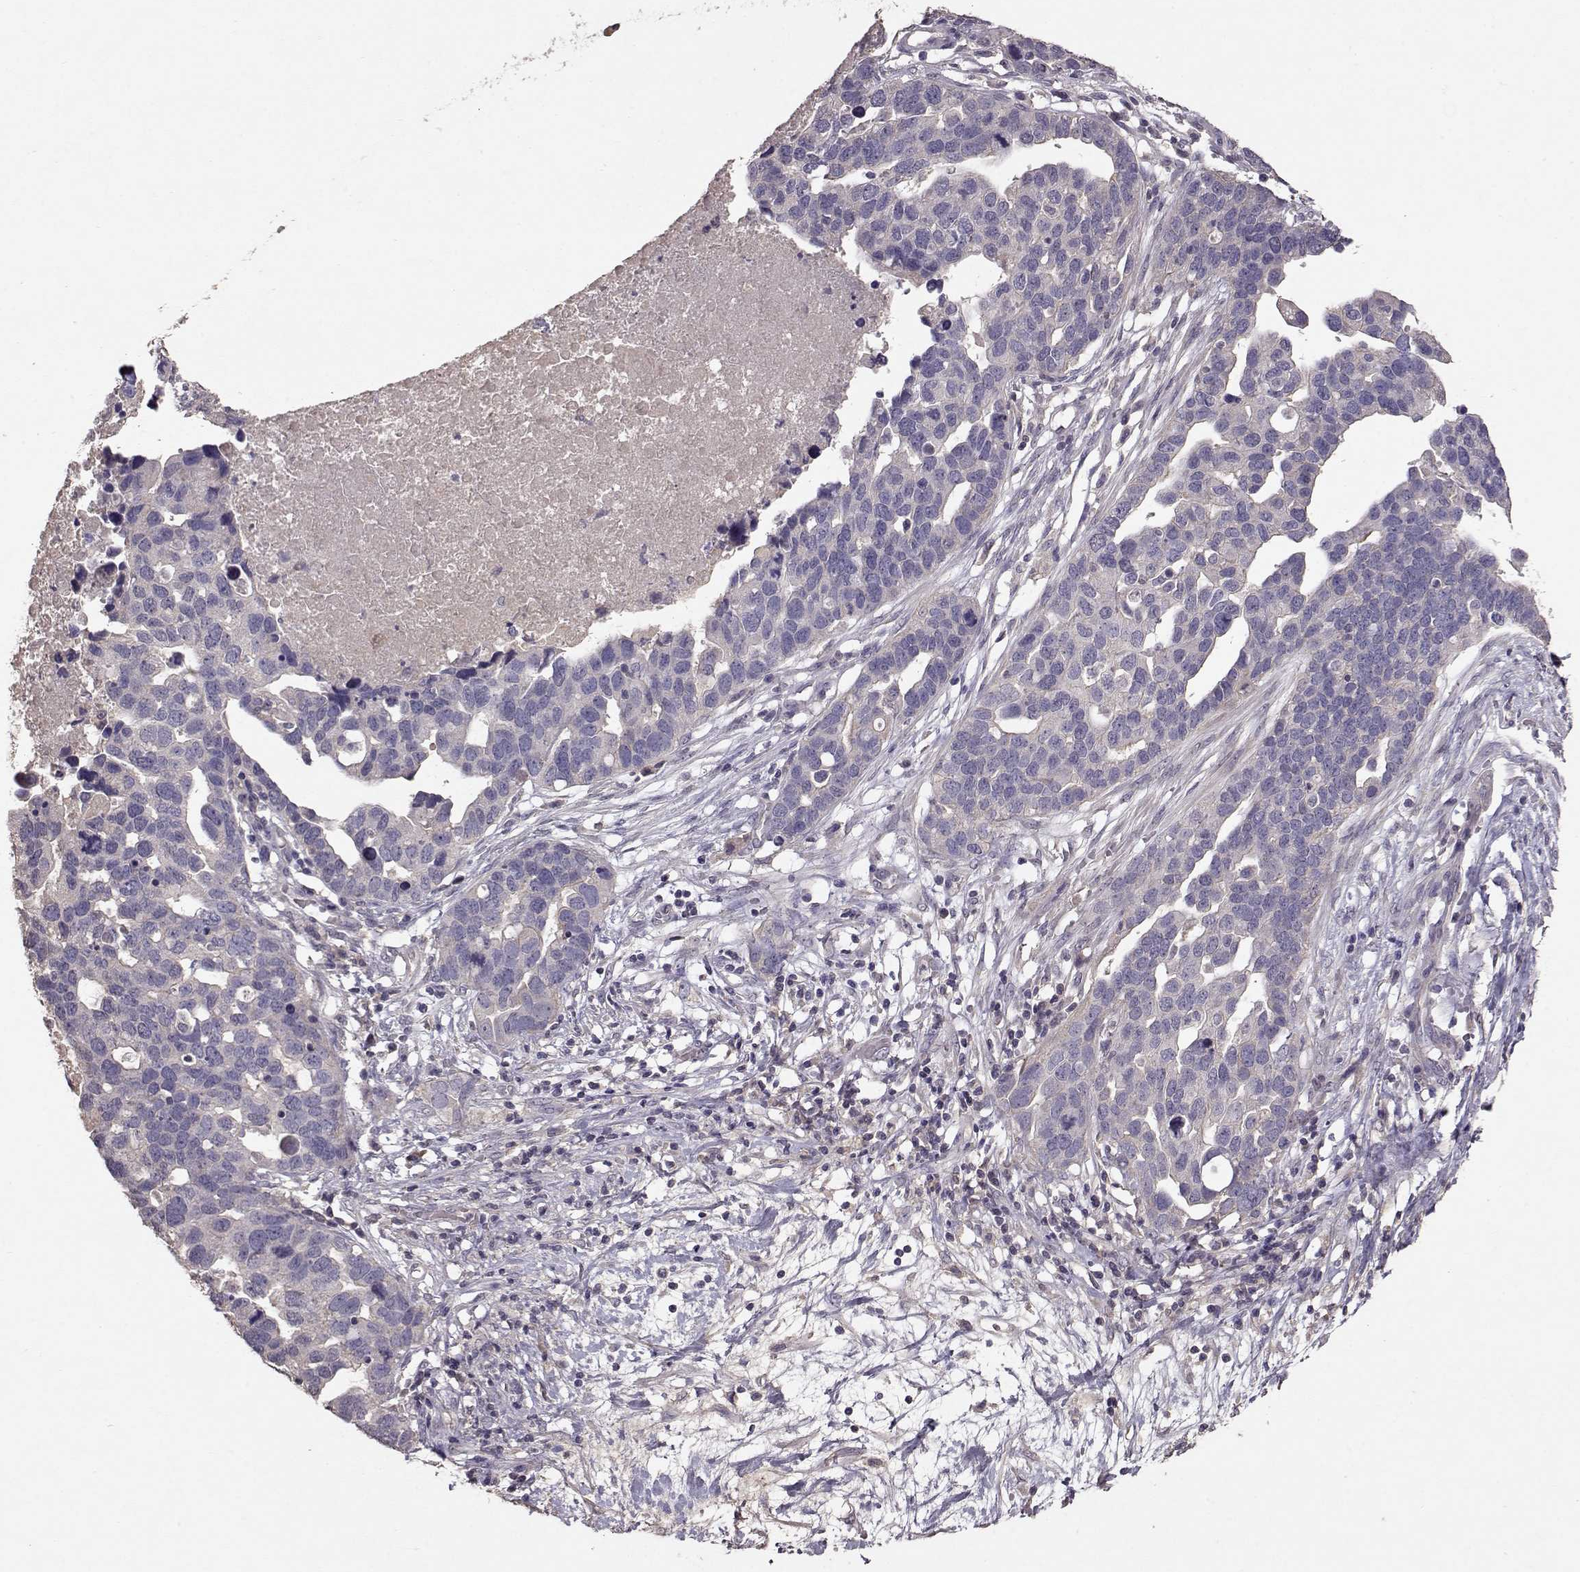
{"staining": {"intensity": "negative", "quantity": "none", "location": "none"}, "tissue": "ovarian cancer", "cell_type": "Tumor cells", "image_type": "cancer", "snomed": [{"axis": "morphology", "description": "Cystadenocarcinoma, serous, NOS"}, {"axis": "topography", "description": "Ovary"}], "caption": "The IHC photomicrograph has no significant staining in tumor cells of ovarian cancer tissue. (Brightfield microscopy of DAB (3,3'-diaminobenzidine) IHC at high magnification).", "gene": "PMCH", "patient": {"sex": "female", "age": 54}}